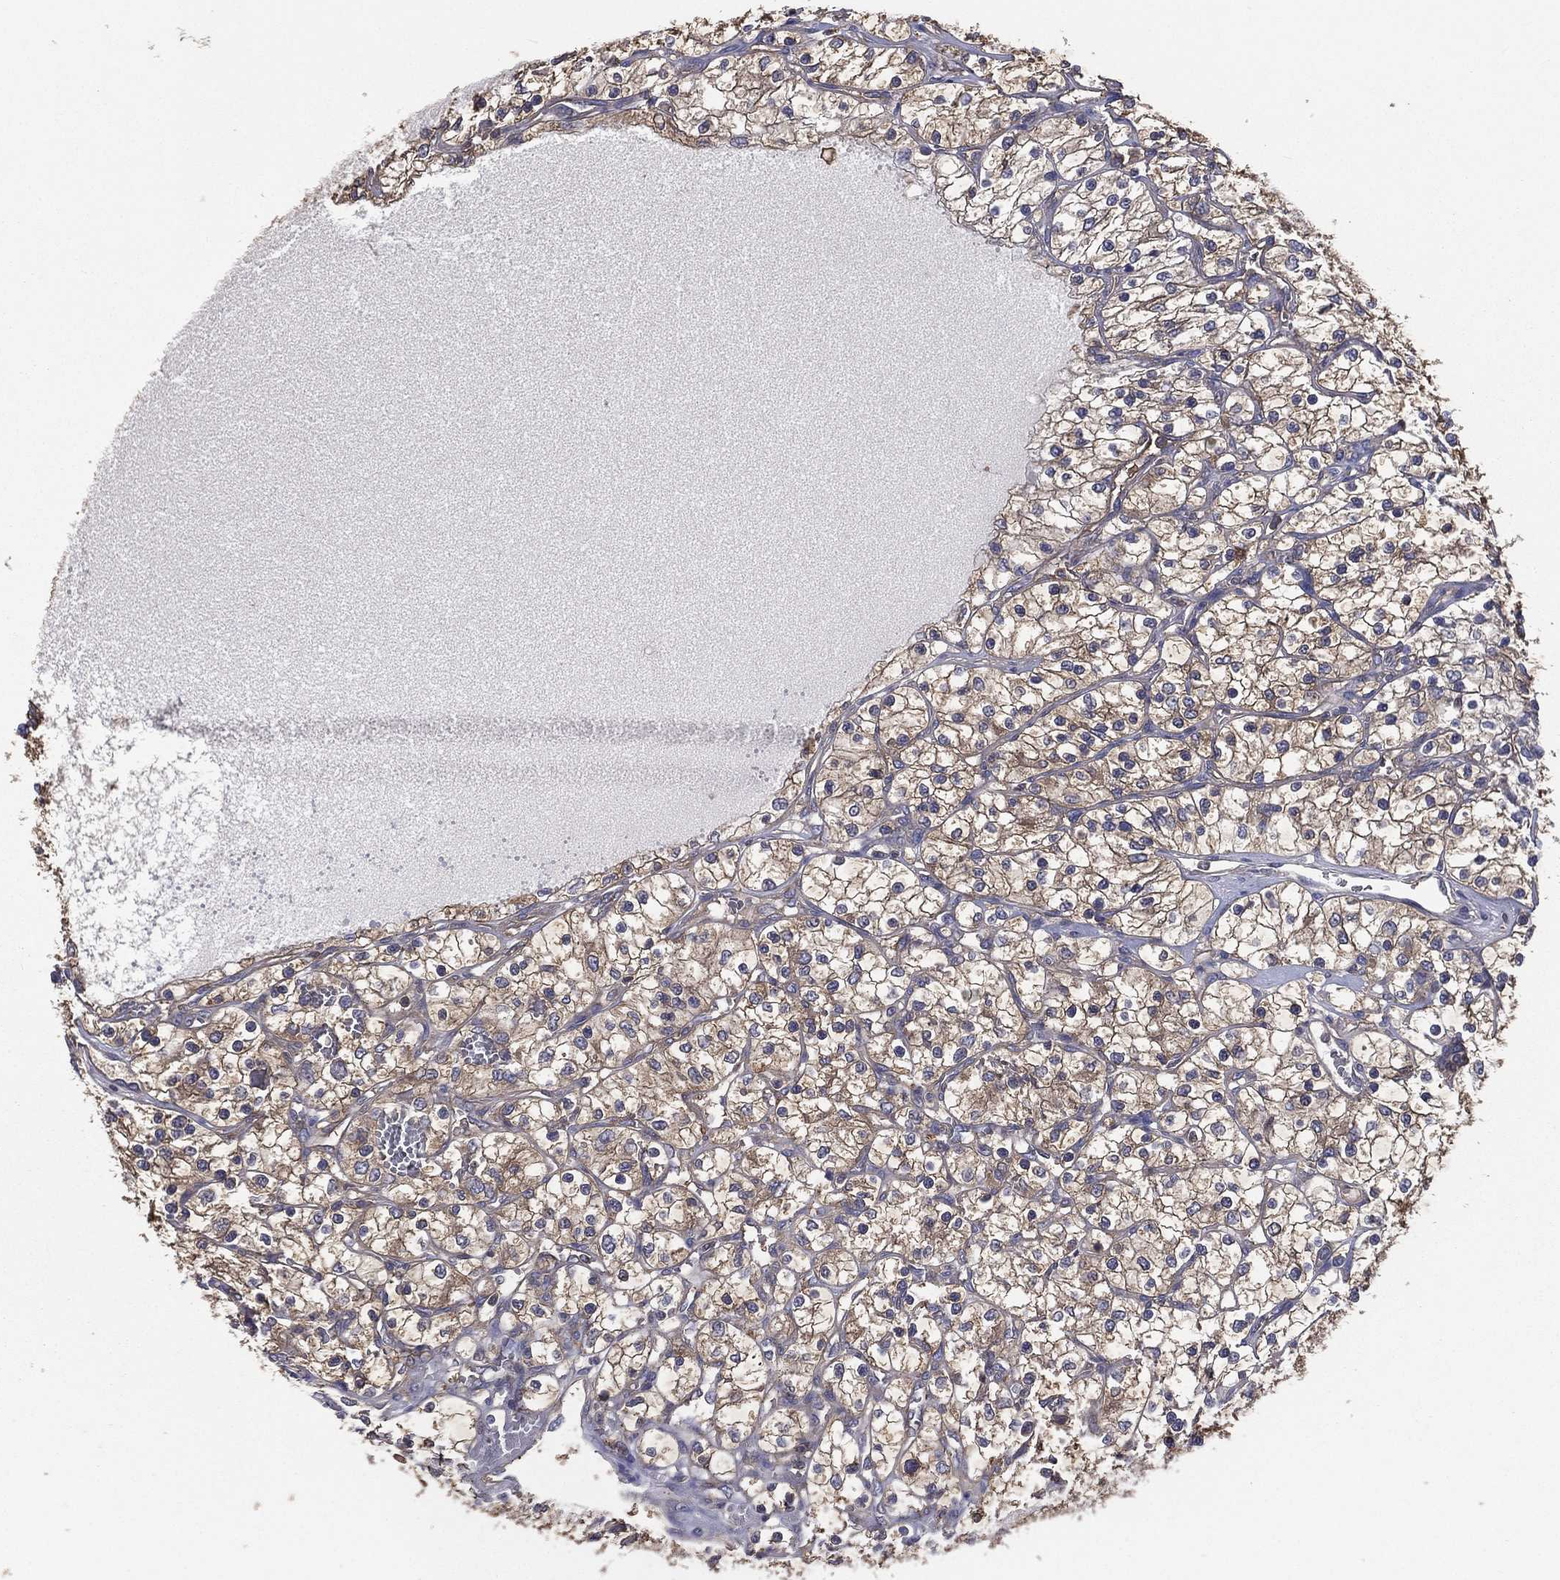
{"staining": {"intensity": "weak", "quantity": "25%-75%", "location": "cytoplasmic/membranous"}, "tissue": "renal cancer", "cell_type": "Tumor cells", "image_type": "cancer", "snomed": [{"axis": "morphology", "description": "Adenocarcinoma, NOS"}, {"axis": "topography", "description": "Kidney"}], "caption": "Renal cancer (adenocarcinoma) tissue reveals weak cytoplasmic/membranous staining in about 25%-75% of tumor cells", "gene": "SARS1", "patient": {"sex": "female", "age": 69}}